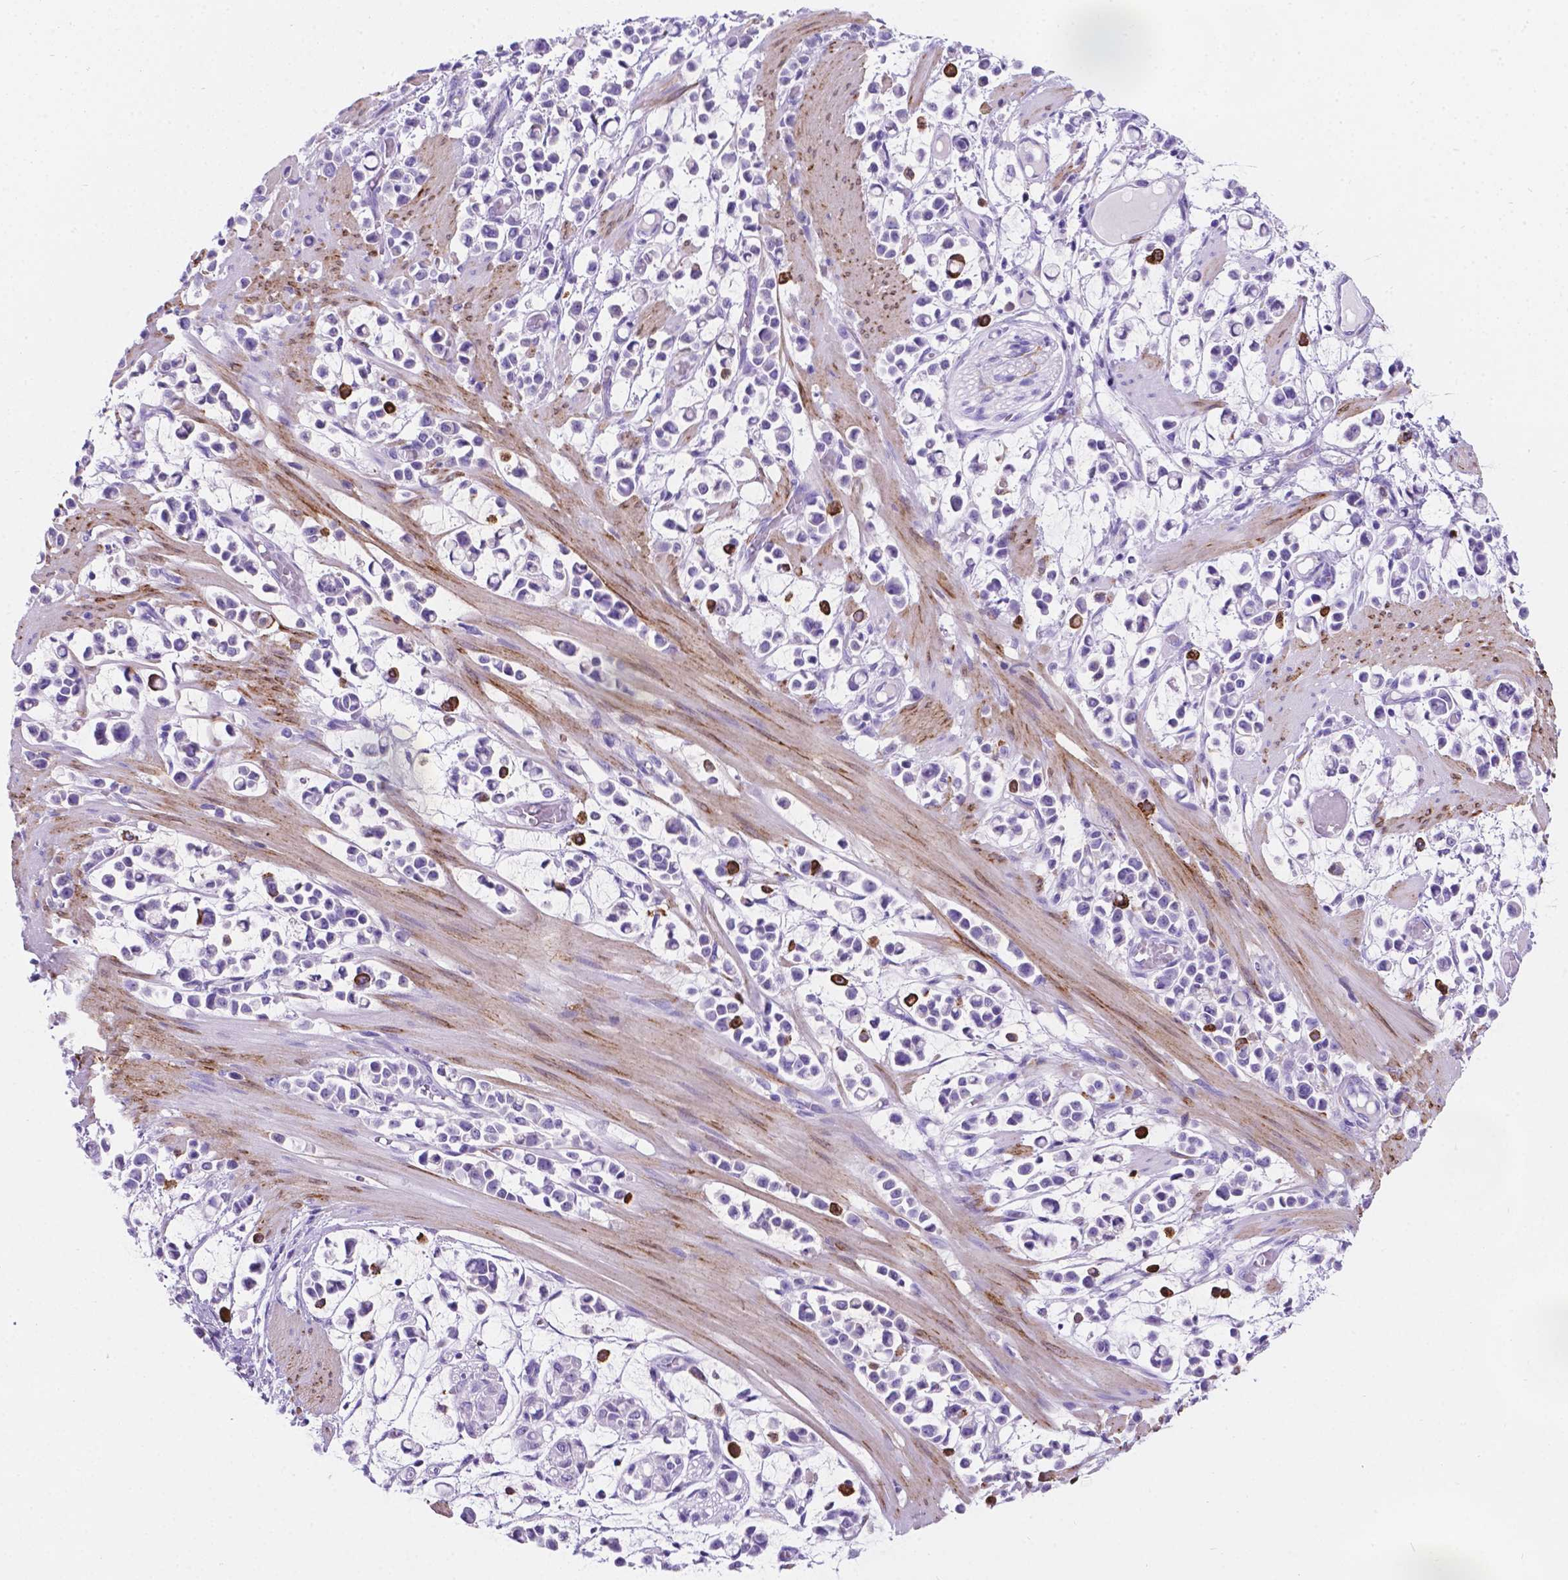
{"staining": {"intensity": "negative", "quantity": "none", "location": "none"}, "tissue": "stomach cancer", "cell_type": "Tumor cells", "image_type": "cancer", "snomed": [{"axis": "morphology", "description": "Adenocarcinoma, NOS"}, {"axis": "topography", "description": "Stomach"}], "caption": "Tumor cells show no significant protein positivity in stomach cancer (adenocarcinoma). (DAB (3,3'-diaminobenzidine) immunohistochemistry (IHC), high magnification).", "gene": "MACF1", "patient": {"sex": "male", "age": 82}}